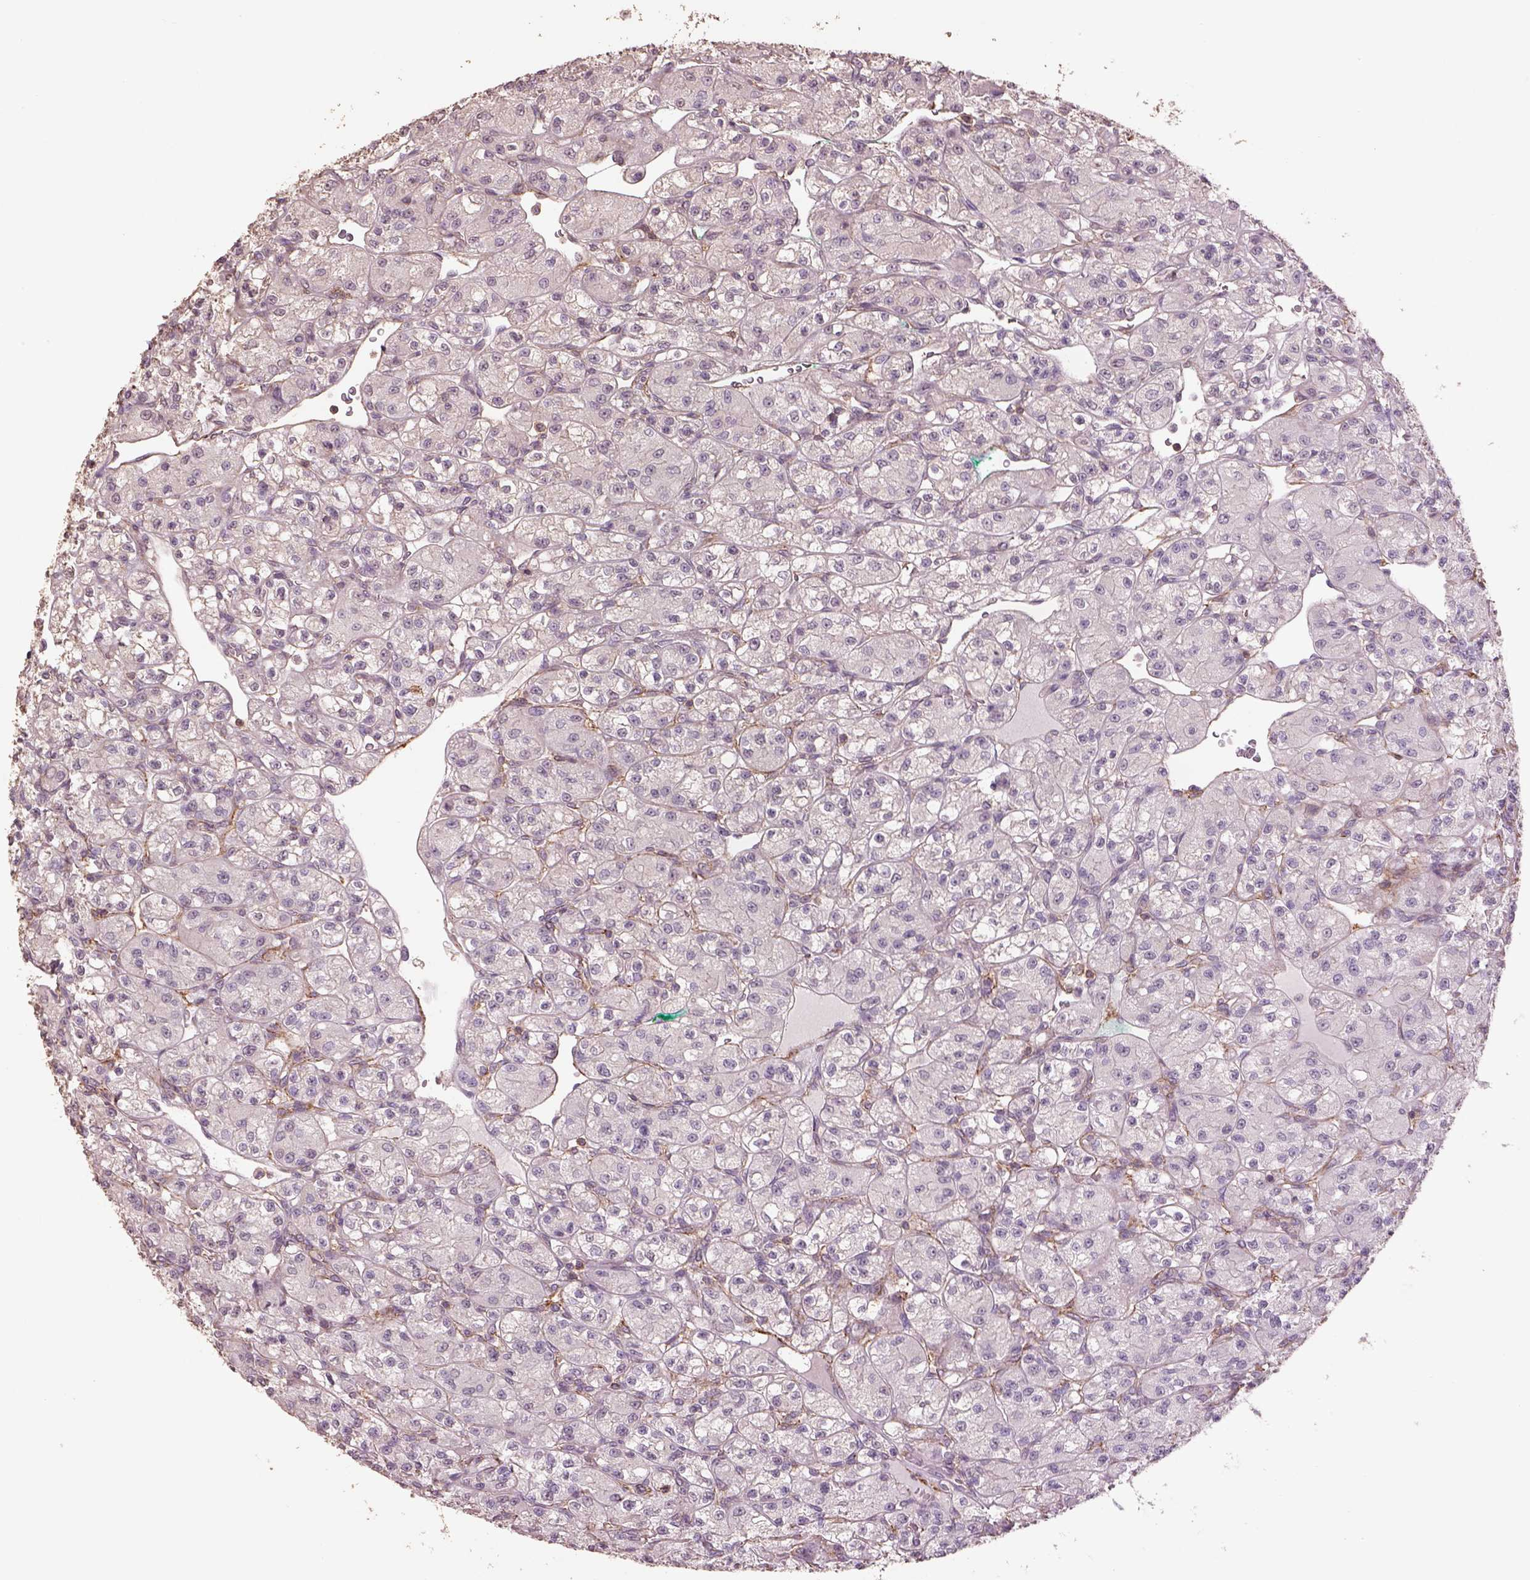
{"staining": {"intensity": "negative", "quantity": "none", "location": "none"}, "tissue": "renal cancer", "cell_type": "Tumor cells", "image_type": "cancer", "snomed": [{"axis": "morphology", "description": "Adenocarcinoma, NOS"}, {"axis": "topography", "description": "Kidney"}], "caption": "This is a image of immunohistochemistry (IHC) staining of renal cancer, which shows no expression in tumor cells.", "gene": "LIN7A", "patient": {"sex": "female", "age": 70}}